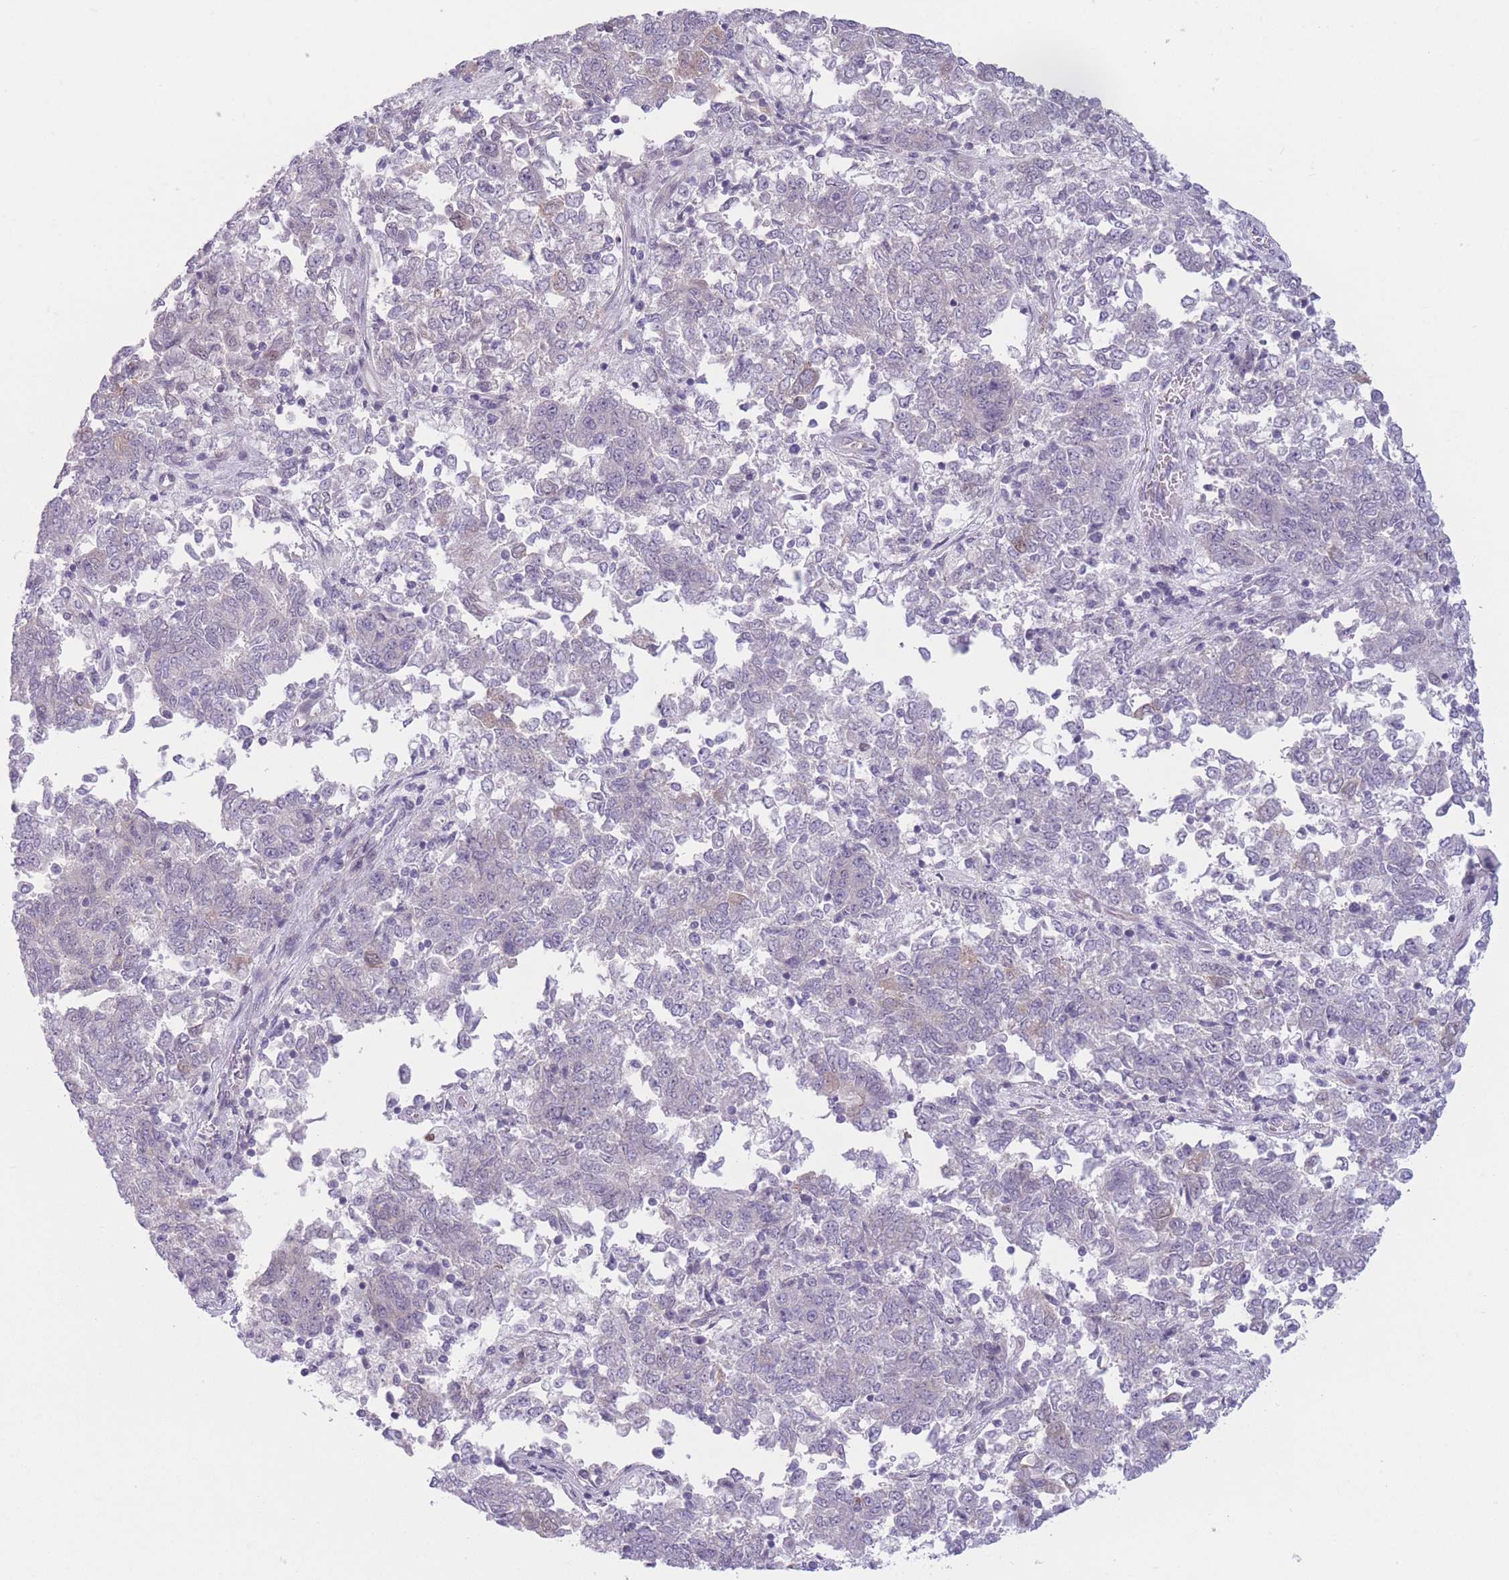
{"staining": {"intensity": "weak", "quantity": "<25%", "location": "nuclear"}, "tissue": "endometrial cancer", "cell_type": "Tumor cells", "image_type": "cancer", "snomed": [{"axis": "morphology", "description": "Adenocarcinoma, NOS"}, {"axis": "topography", "description": "Endometrium"}], "caption": "DAB (3,3'-diaminobenzidine) immunohistochemical staining of human adenocarcinoma (endometrial) exhibits no significant staining in tumor cells.", "gene": "ZNF439", "patient": {"sex": "female", "age": 80}}